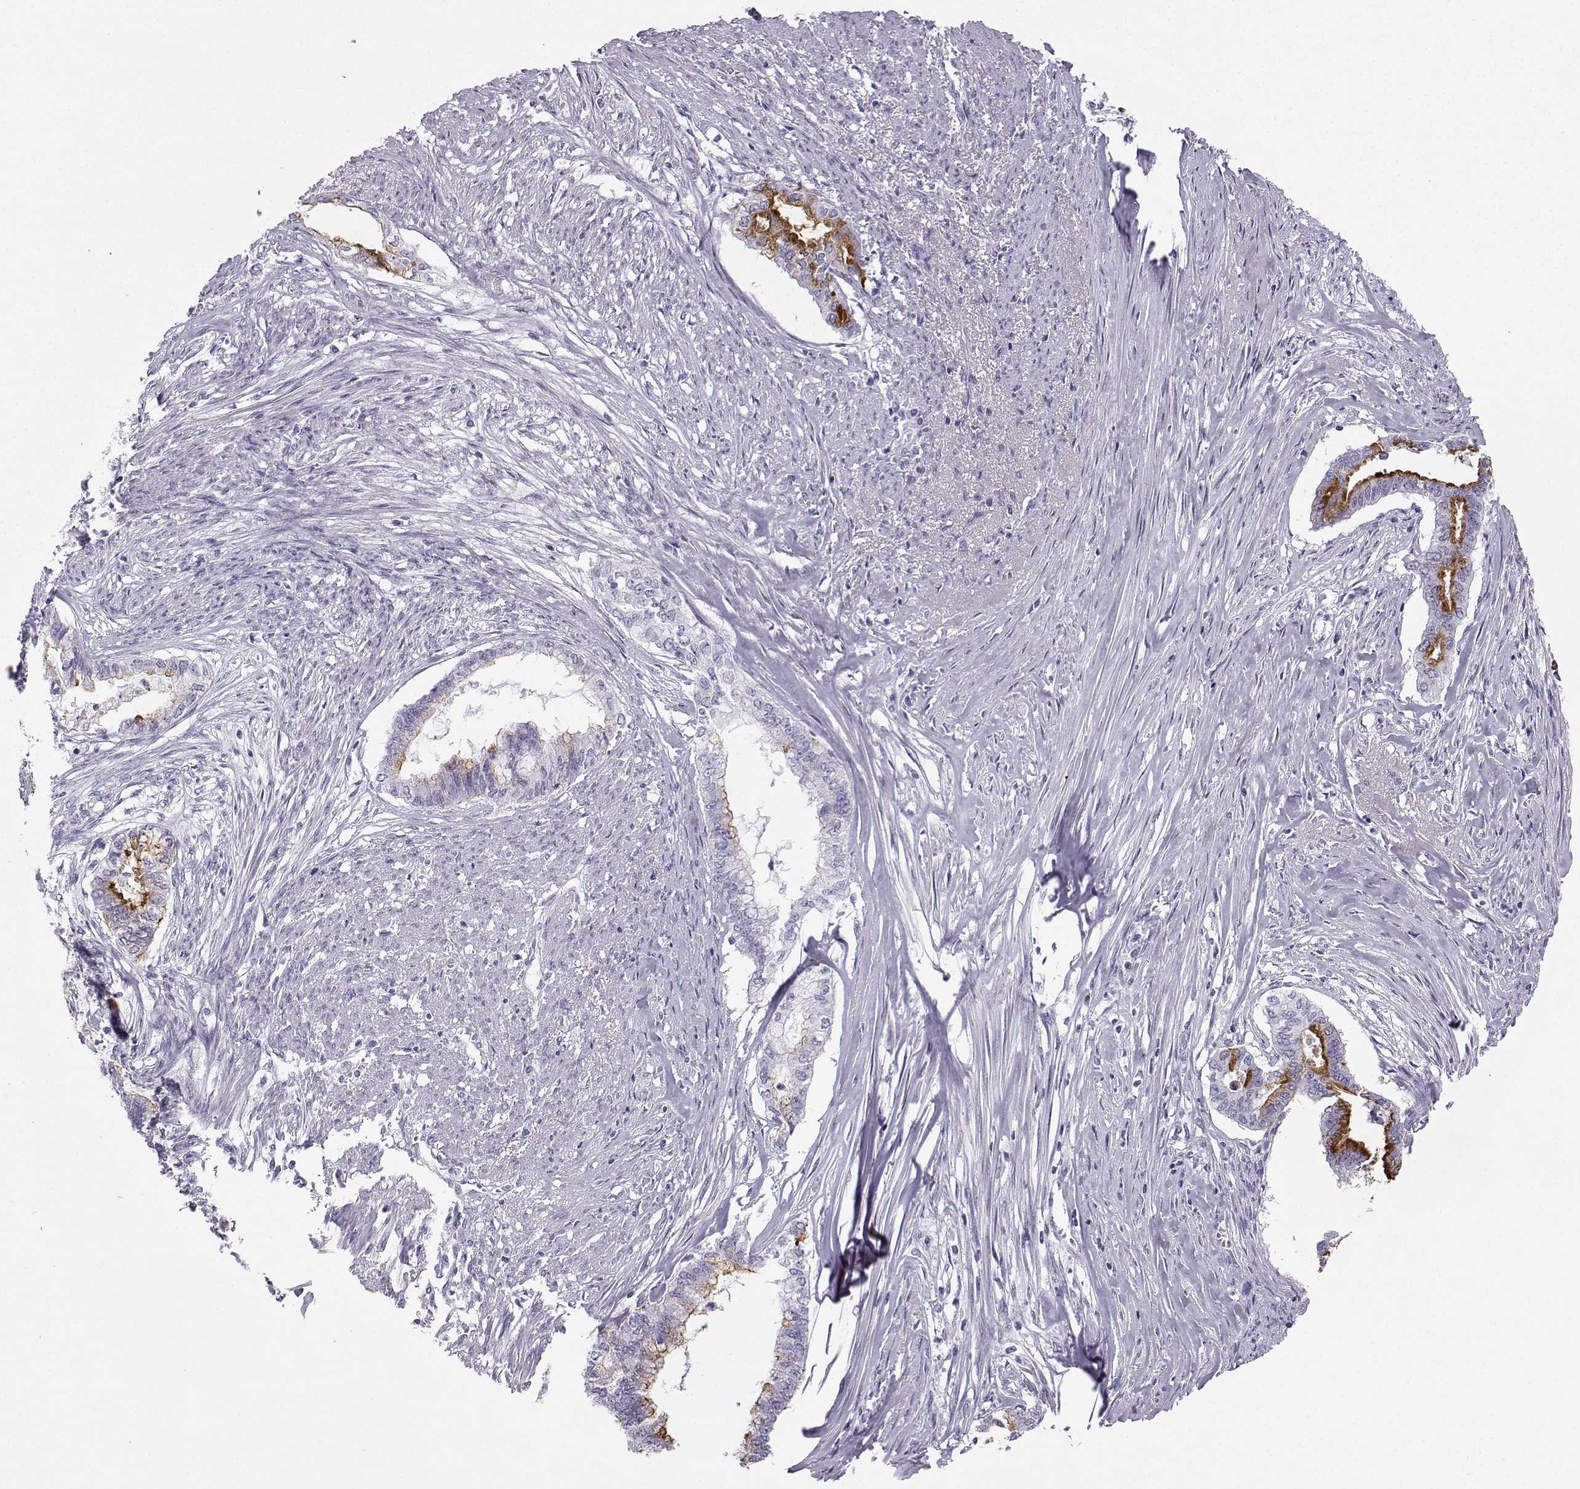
{"staining": {"intensity": "strong", "quantity": "<25%", "location": "cytoplasmic/membranous"}, "tissue": "endometrial cancer", "cell_type": "Tumor cells", "image_type": "cancer", "snomed": [{"axis": "morphology", "description": "Adenocarcinoma, NOS"}, {"axis": "topography", "description": "Endometrium"}], "caption": "Endometrial cancer (adenocarcinoma) stained for a protein (brown) reveals strong cytoplasmic/membranous positive expression in approximately <25% of tumor cells.", "gene": "ZBTB8B", "patient": {"sex": "female", "age": 79}}